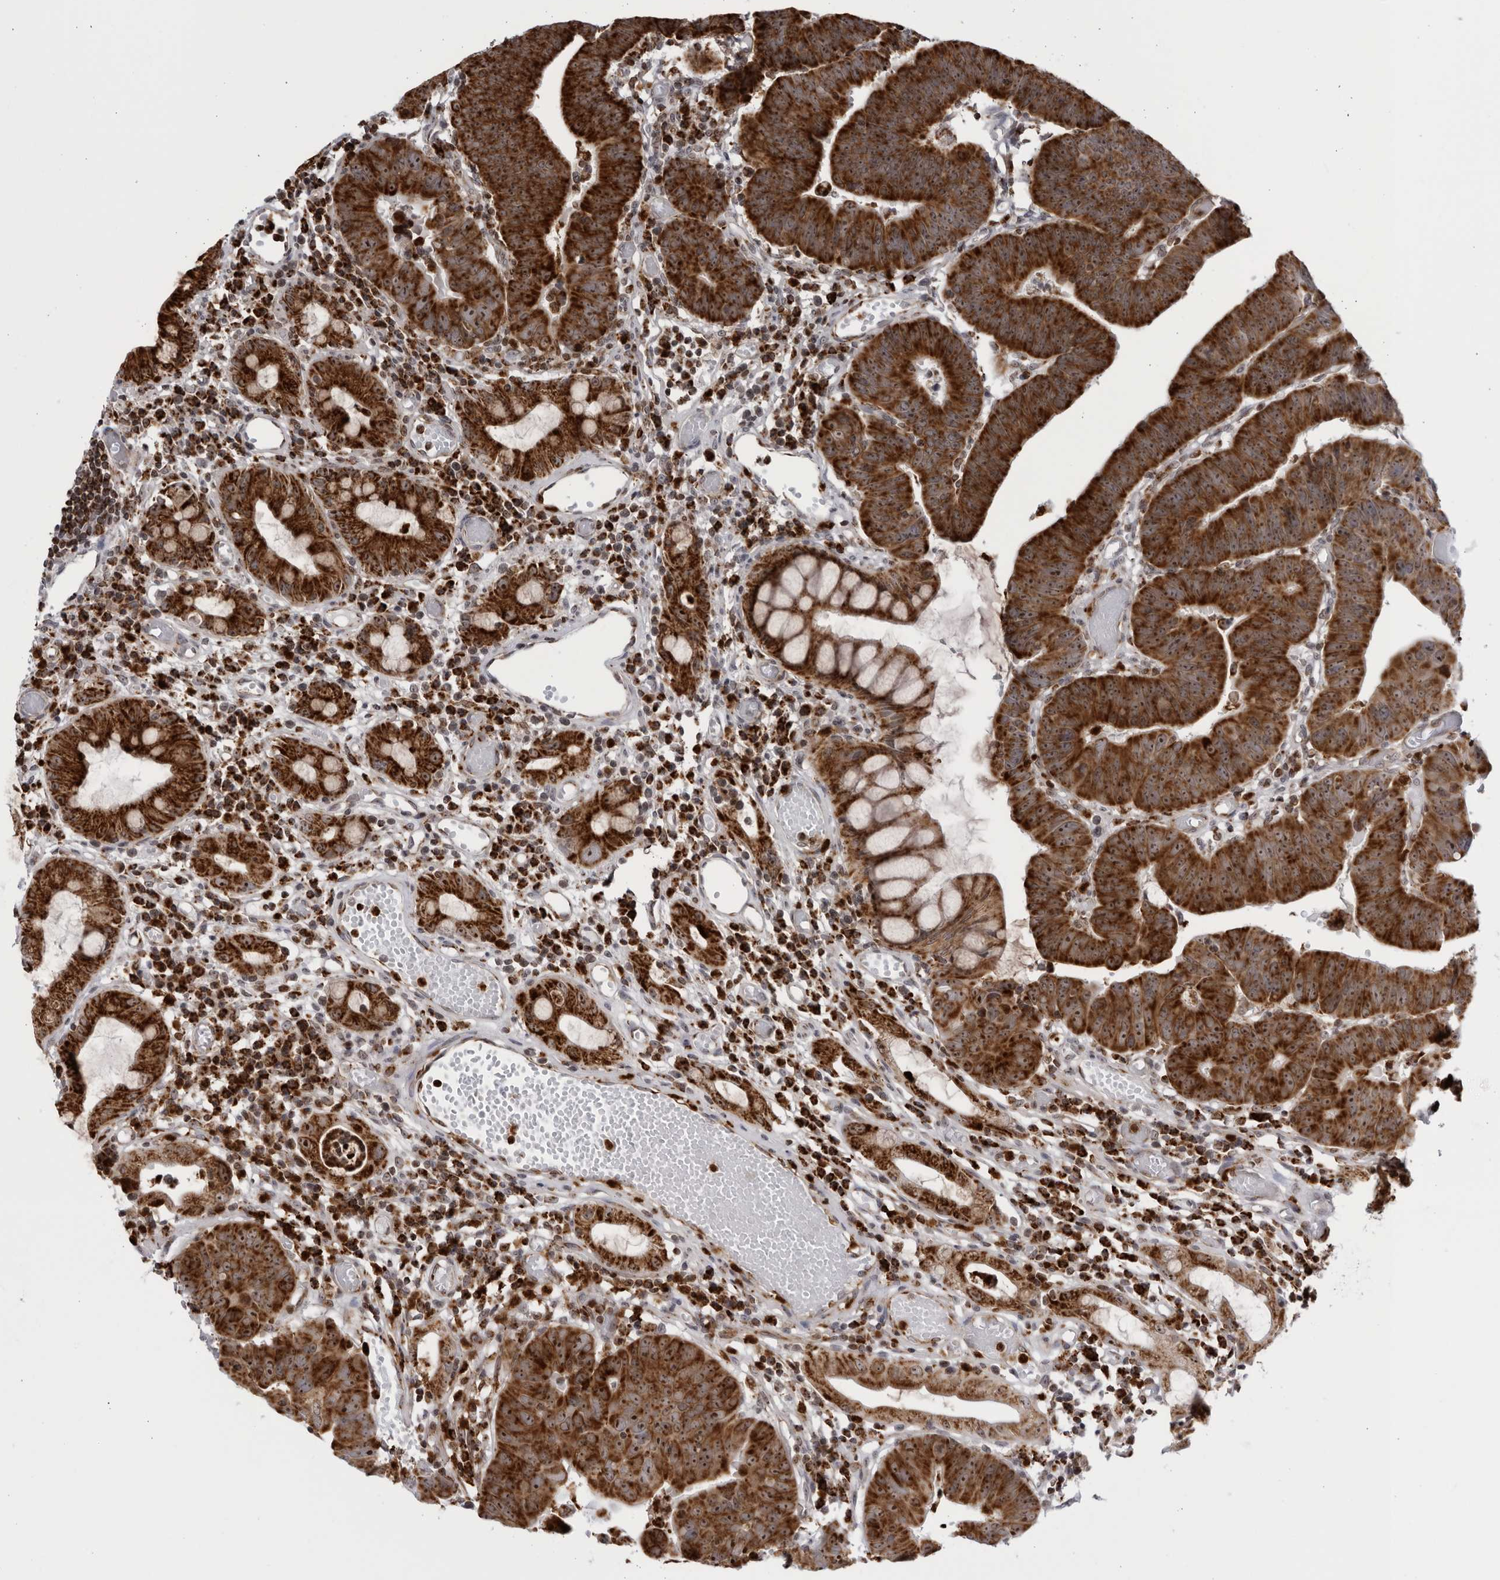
{"staining": {"intensity": "strong", "quantity": ">75%", "location": "cytoplasmic/membranous,nuclear"}, "tissue": "colorectal cancer", "cell_type": "Tumor cells", "image_type": "cancer", "snomed": [{"axis": "morphology", "description": "Adenocarcinoma, NOS"}, {"axis": "topography", "description": "Rectum"}], "caption": "The micrograph exhibits a brown stain indicating the presence of a protein in the cytoplasmic/membranous and nuclear of tumor cells in colorectal cancer.", "gene": "RBM34", "patient": {"sex": "female", "age": 65}}